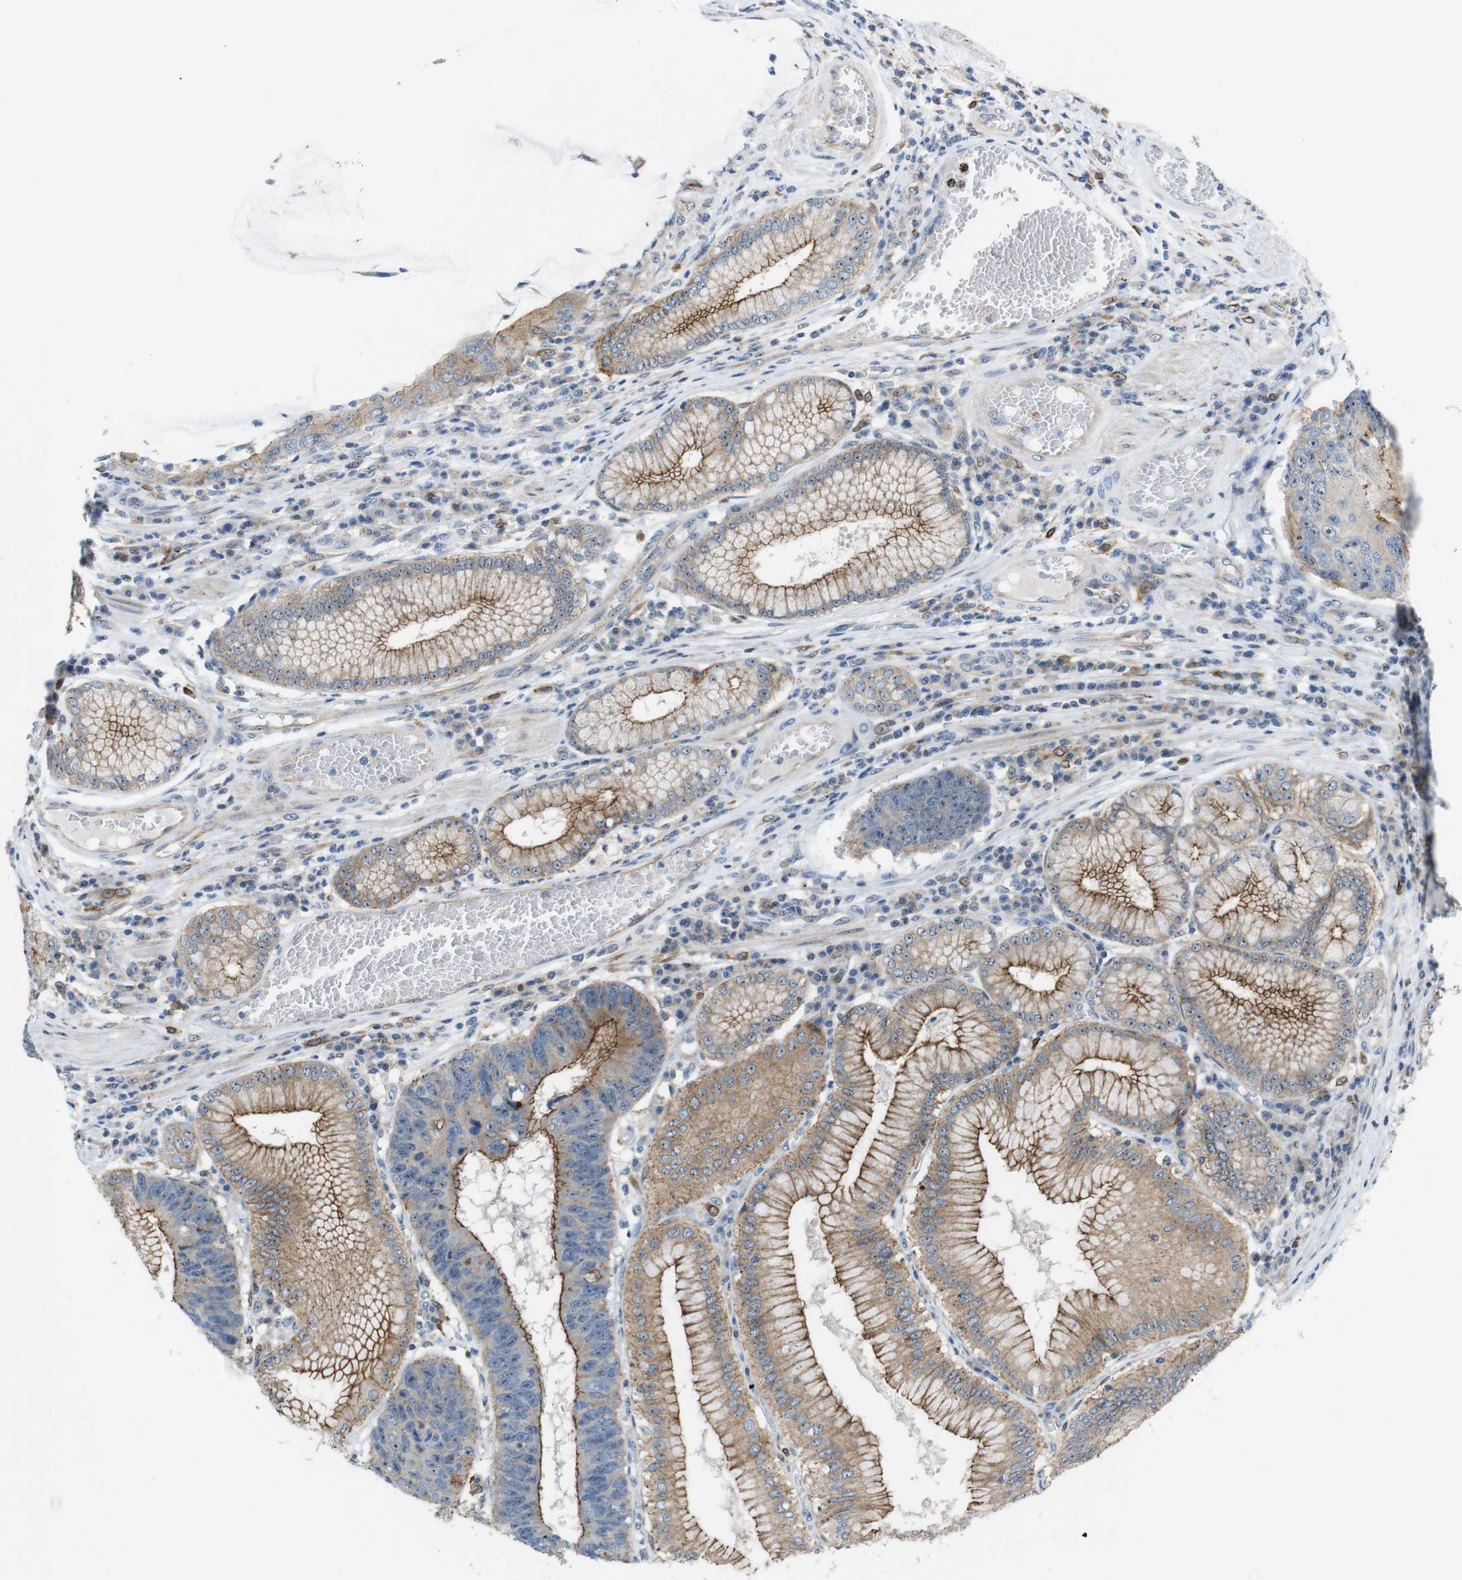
{"staining": {"intensity": "moderate", "quantity": "25%-75%", "location": "cytoplasmic/membranous"}, "tissue": "stomach cancer", "cell_type": "Tumor cells", "image_type": "cancer", "snomed": [{"axis": "morphology", "description": "Adenocarcinoma, NOS"}, {"axis": "topography", "description": "Stomach"}], "caption": "Brown immunohistochemical staining in stomach cancer reveals moderate cytoplasmic/membranous staining in about 25%-75% of tumor cells.", "gene": "TJP3", "patient": {"sex": "male", "age": 59}}